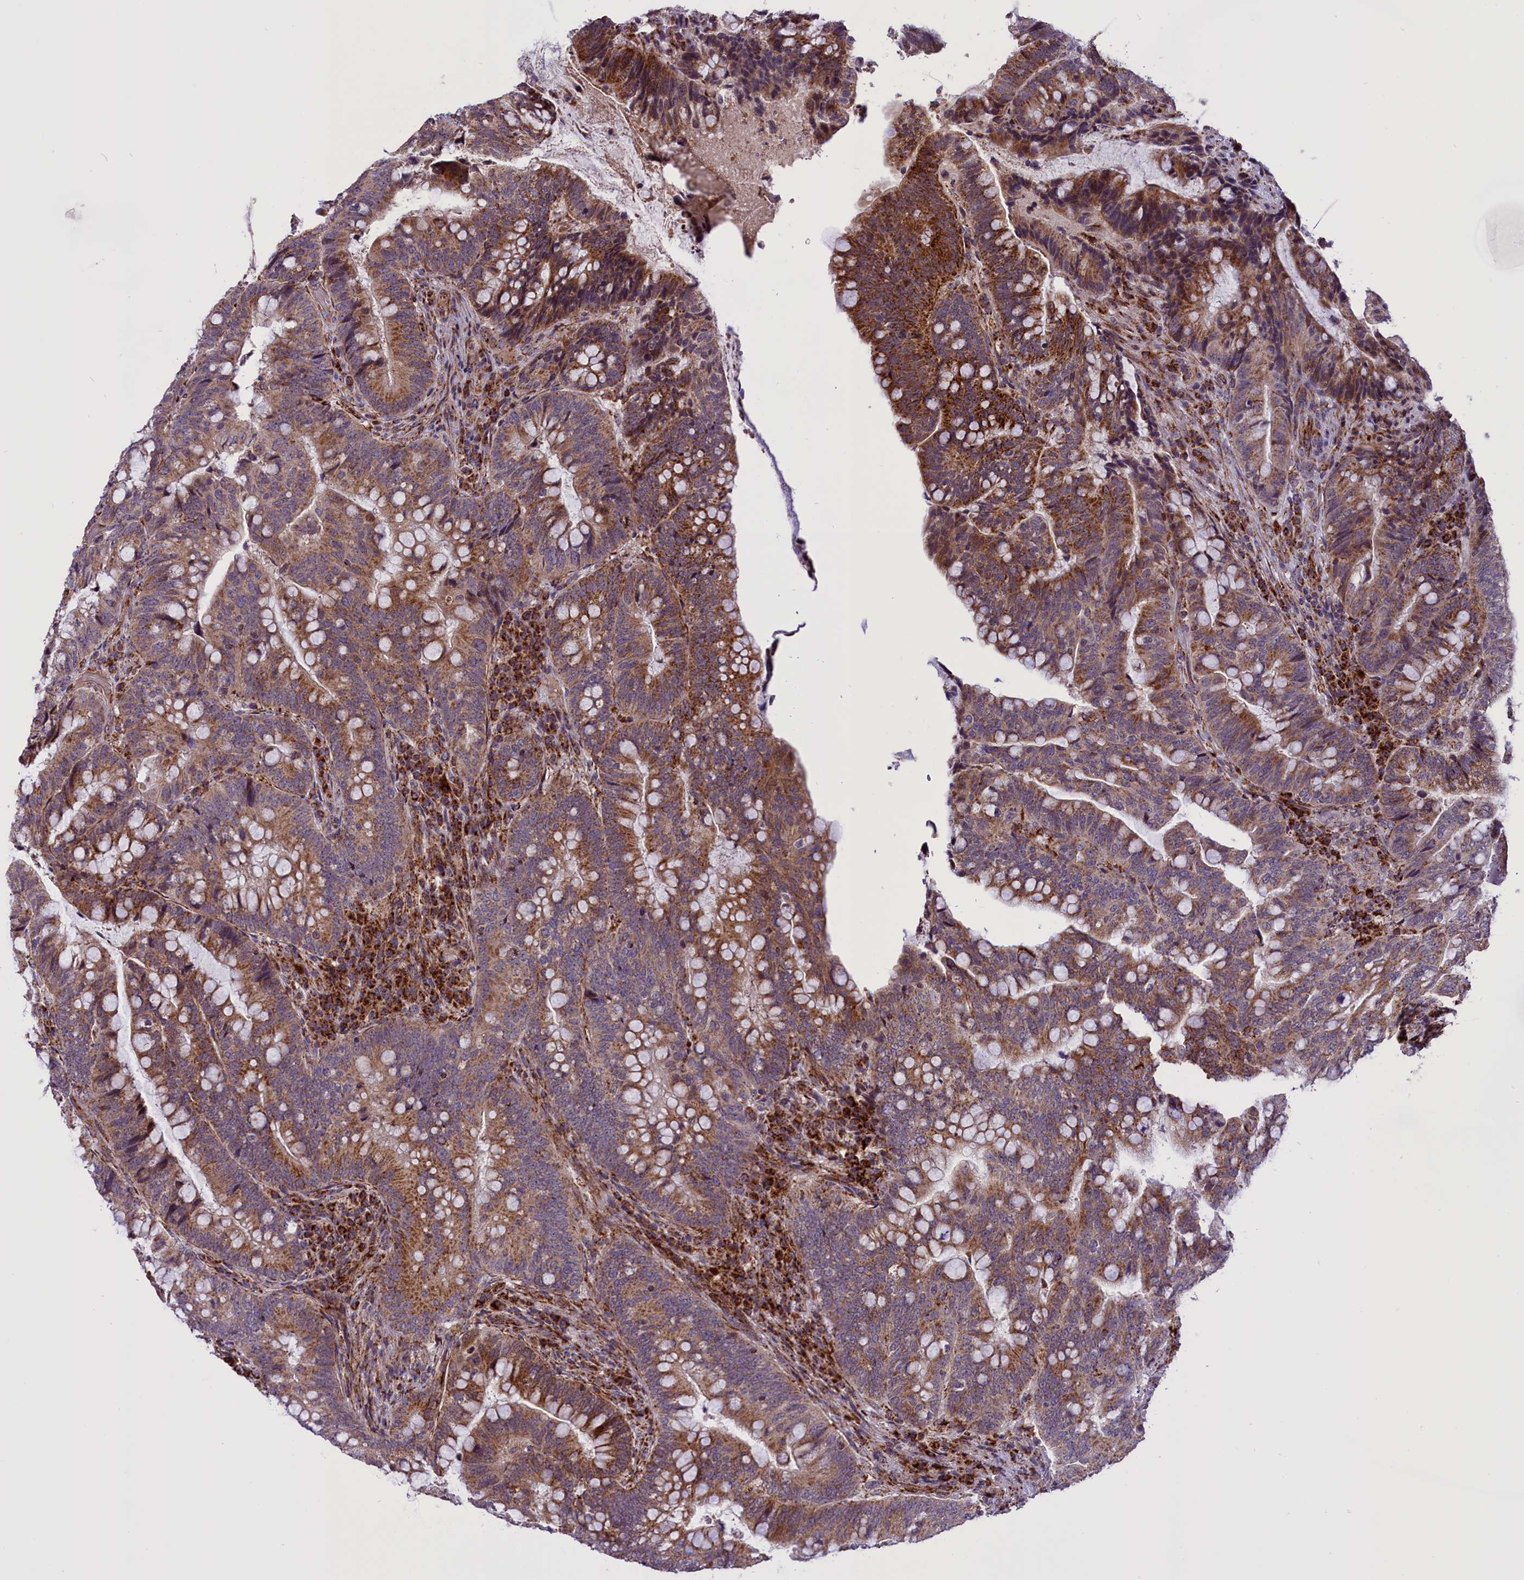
{"staining": {"intensity": "moderate", "quantity": ">75%", "location": "cytoplasmic/membranous"}, "tissue": "colorectal cancer", "cell_type": "Tumor cells", "image_type": "cancer", "snomed": [{"axis": "morphology", "description": "Adenocarcinoma, NOS"}, {"axis": "topography", "description": "Colon"}], "caption": "Protein positivity by immunohistochemistry displays moderate cytoplasmic/membranous expression in approximately >75% of tumor cells in colorectal cancer. (DAB IHC with brightfield microscopy, high magnification).", "gene": "NDUFS5", "patient": {"sex": "female", "age": 66}}